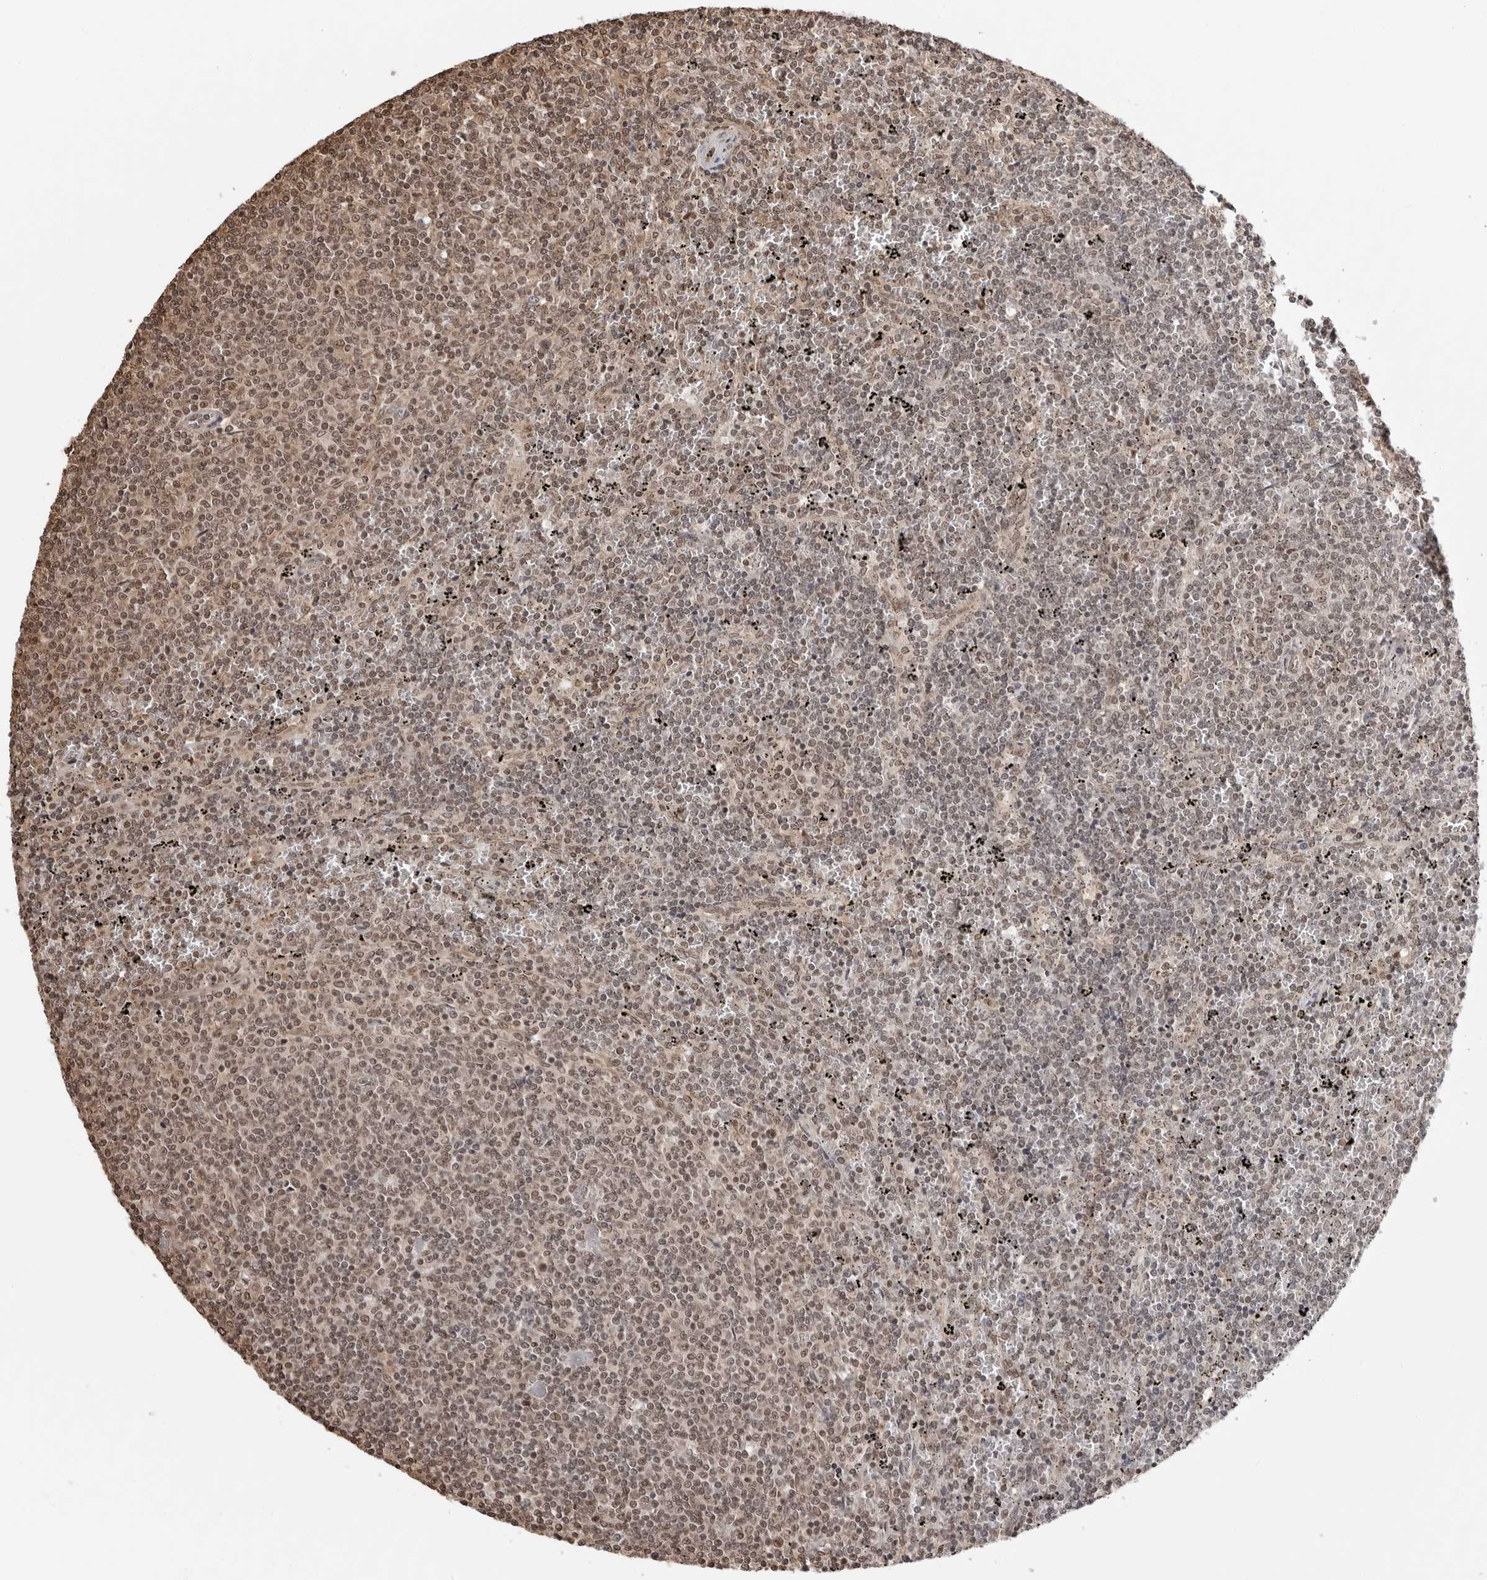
{"staining": {"intensity": "weak", "quantity": ">75%", "location": "nuclear"}, "tissue": "lymphoma", "cell_type": "Tumor cells", "image_type": "cancer", "snomed": [{"axis": "morphology", "description": "Malignant lymphoma, non-Hodgkin's type, Low grade"}, {"axis": "topography", "description": "Spleen"}], "caption": "A high-resolution histopathology image shows immunohistochemistry staining of low-grade malignant lymphoma, non-Hodgkin's type, which exhibits weak nuclear expression in approximately >75% of tumor cells. The staining was performed using DAB (3,3'-diaminobenzidine) to visualize the protein expression in brown, while the nuclei were stained in blue with hematoxylin (Magnification: 20x).", "gene": "SDE2", "patient": {"sex": "female", "age": 50}}